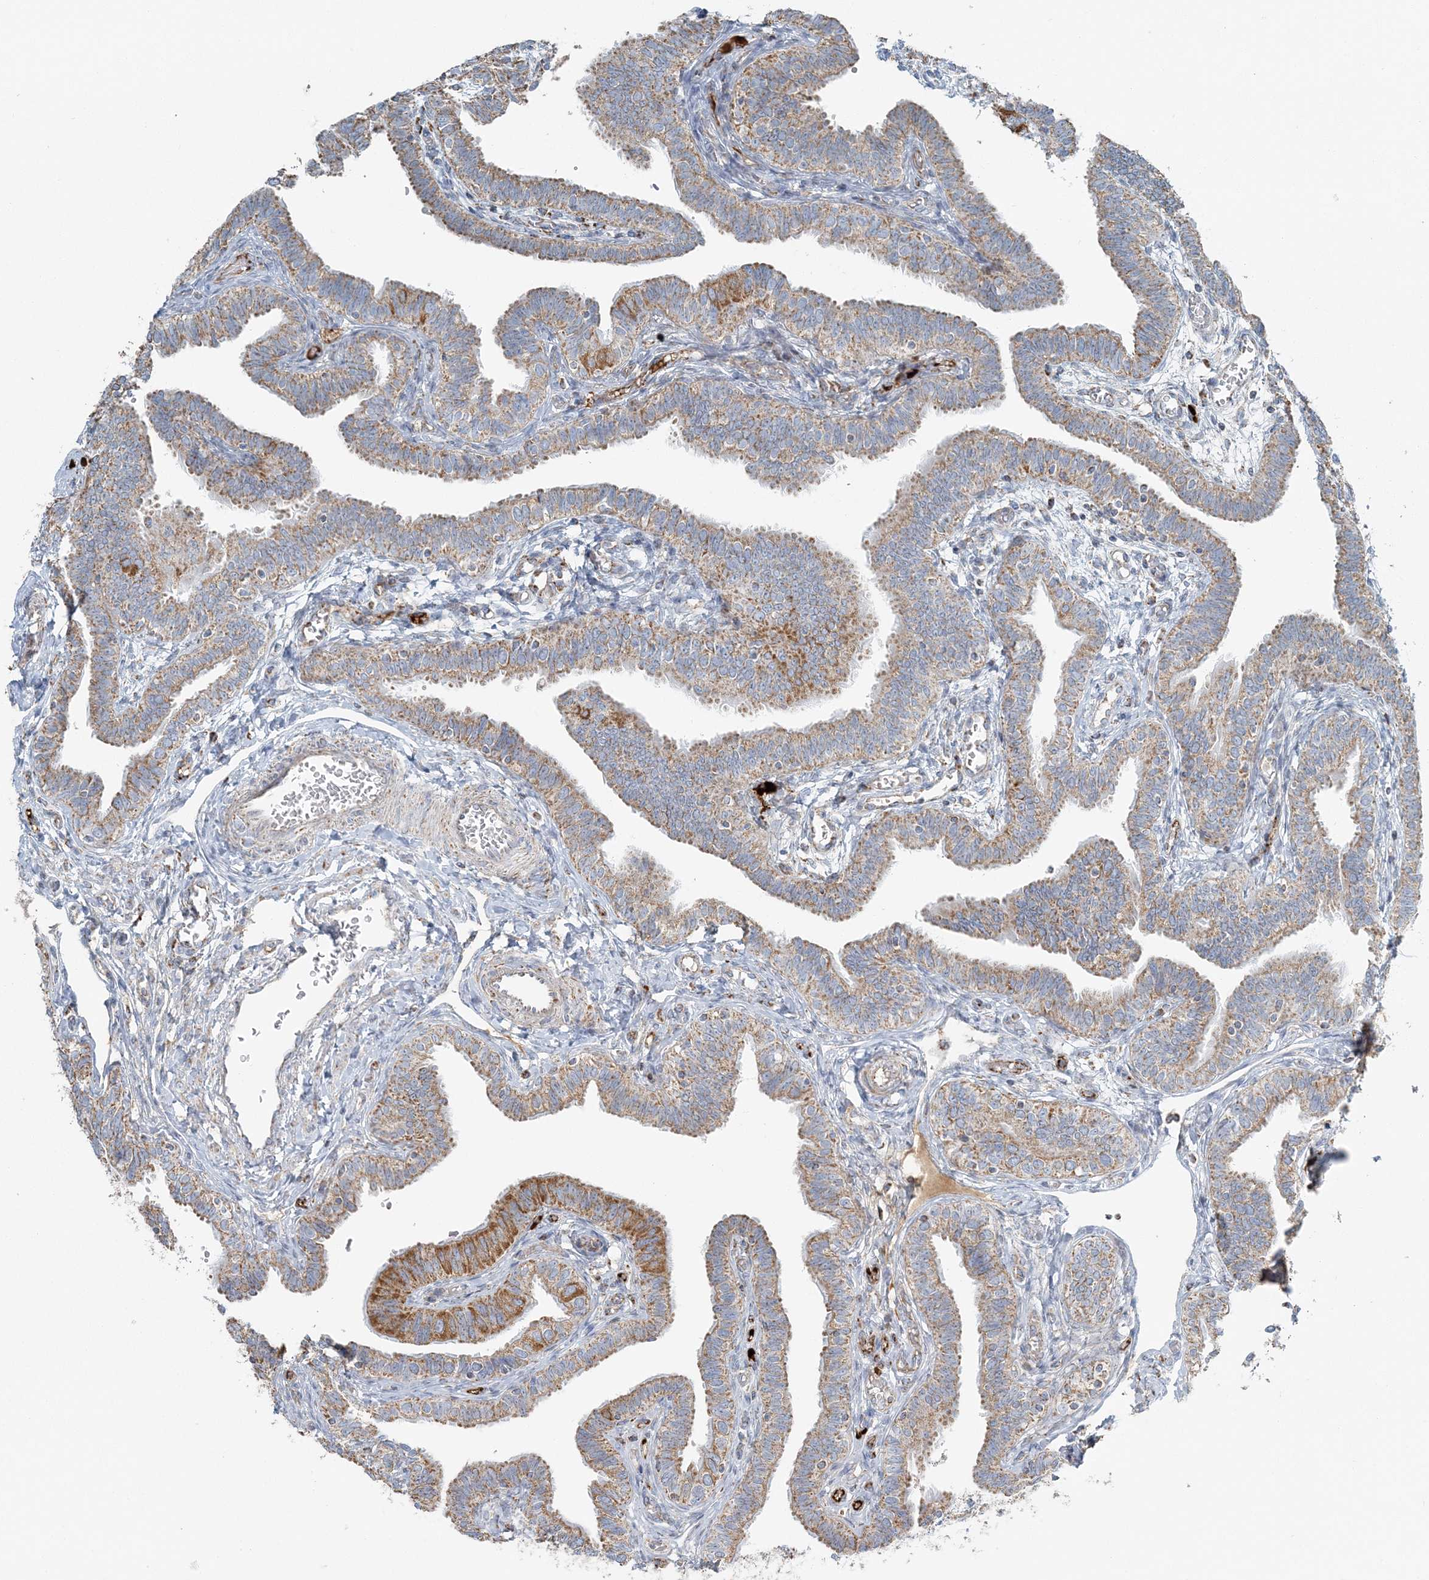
{"staining": {"intensity": "moderate", "quantity": ">75%", "location": "cytoplasmic/membranous"}, "tissue": "fallopian tube", "cell_type": "Glandular cells", "image_type": "normal", "snomed": [{"axis": "morphology", "description": "Normal tissue, NOS"}, {"axis": "topography", "description": "Fallopian tube"}], "caption": "Immunohistochemistry of normal human fallopian tube demonstrates medium levels of moderate cytoplasmic/membranous staining in approximately >75% of glandular cells.", "gene": "SLC22A16", "patient": {"sex": "female", "age": 39}}